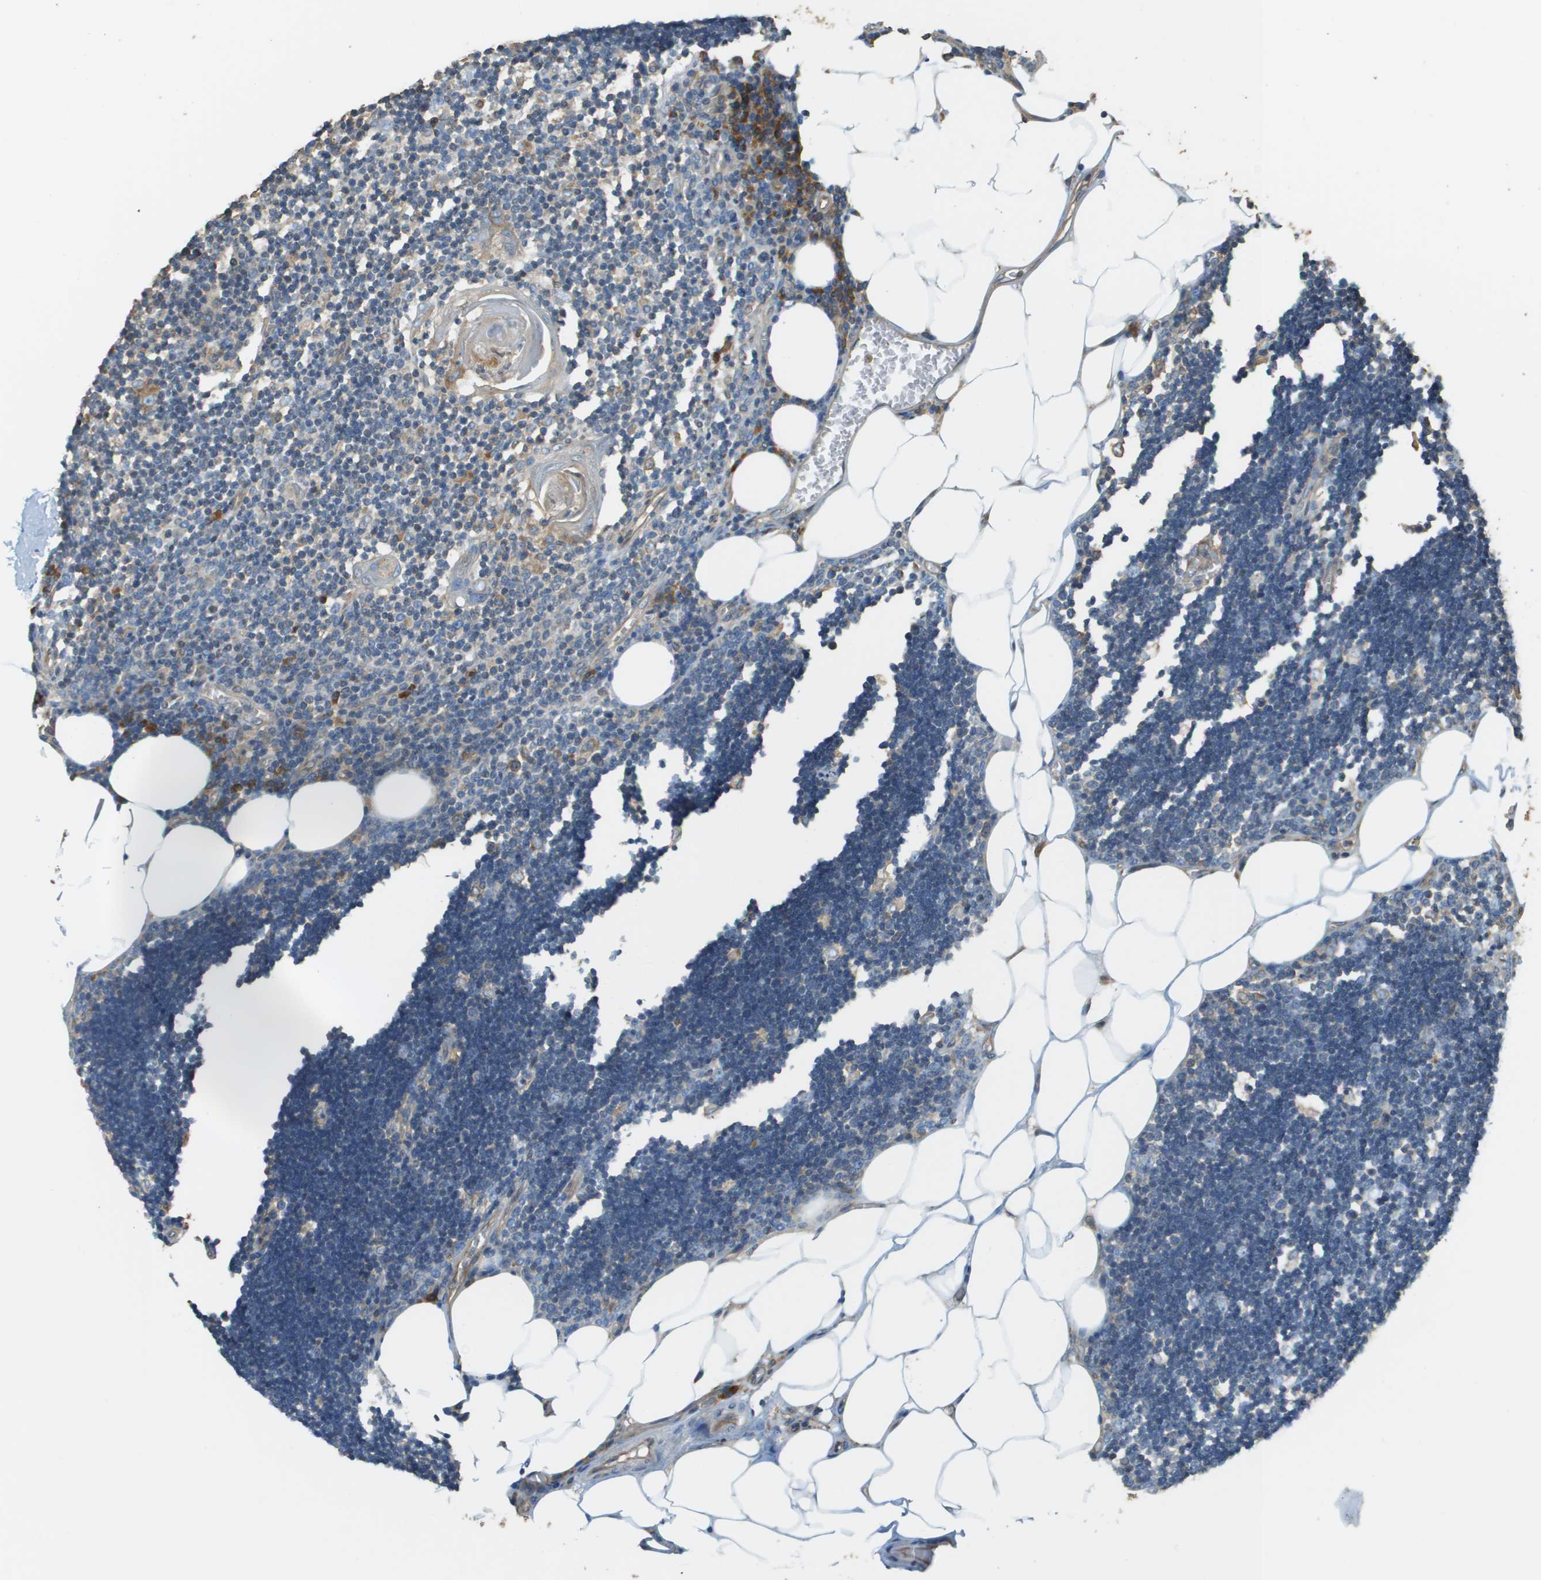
{"staining": {"intensity": "weak", "quantity": "<25%", "location": "cytoplasmic/membranous"}, "tissue": "lymph node", "cell_type": "Germinal center cells", "image_type": "normal", "snomed": [{"axis": "morphology", "description": "Normal tissue, NOS"}, {"axis": "topography", "description": "Lymph node"}], "caption": "Lymph node was stained to show a protein in brown. There is no significant expression in germinal center cells. Nuclei are stained in blue.", "gene": "DNAJB11", "patient": {"sex": "male", "age": 33}}